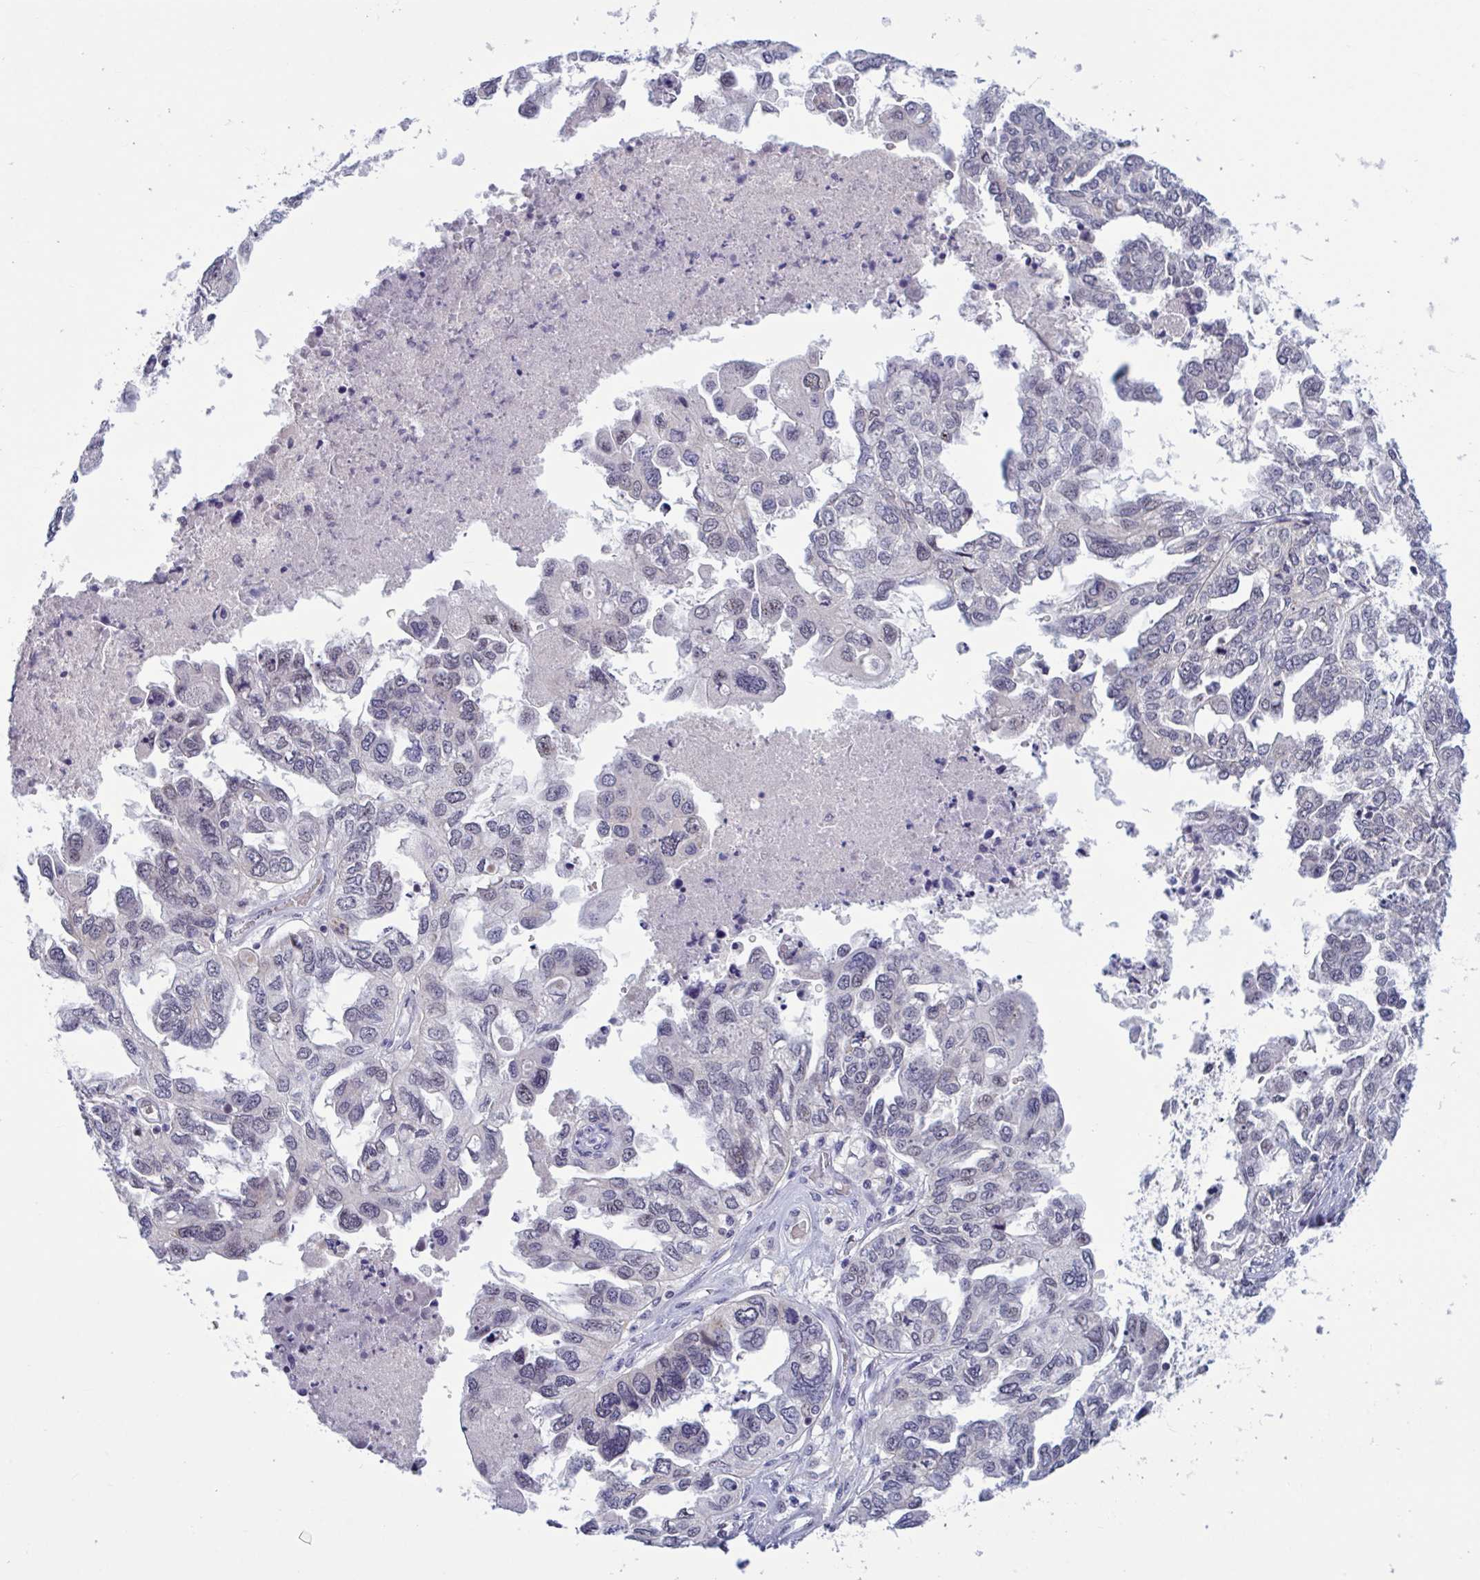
{"staining": {"intensity": "negative", "quantity": "none", "location": "none"}, "tissue": "ovarian cancer", "cell_type": "Tumor cells", "image_type": "cancer", "snomed": [{"axis": "morphology", "description": "Cystadenocarcinoma, serous, NOS"}, {"axis": "topography", "description": "Ovary"}], "caption": "Photomicrograph shows no significant protein staining in tumor cells of ovarian cancer. (DAB immunohistochemistry (IHC) with hematoxylin counter stain).", "gene": "CNGB3", "patient": {"sex": "female", "age": 53}}